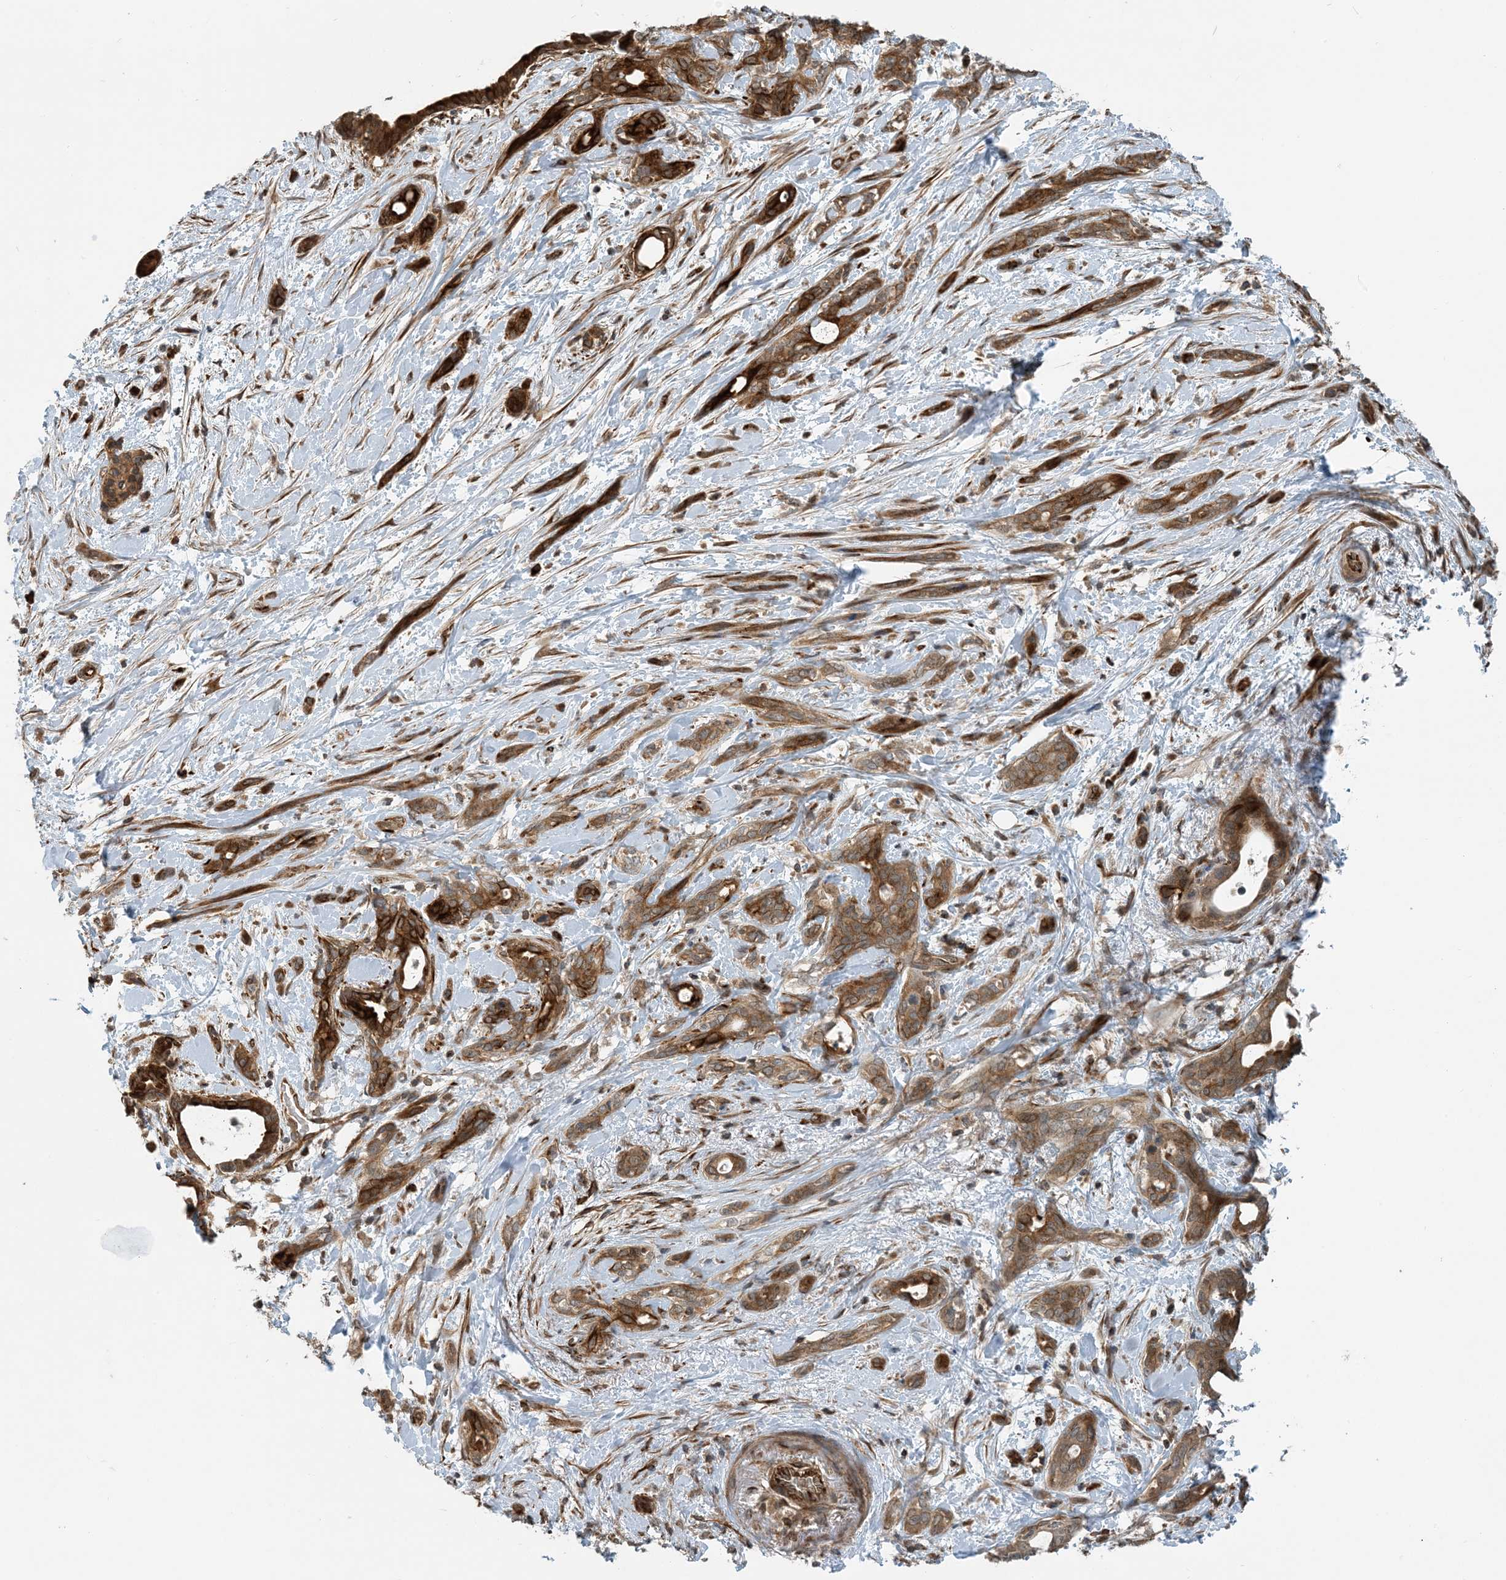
{"staining": {"intensity": "strong", "quantity": ">75%", "location": "cytoplasmic/membranous"}, "tissue": "pancreatic cancer", "cell_type": "Tumor cells", "image_type": "cancer", "snomed": [{"axis": "morphology", "description": "Normal tissue, NOS"}, {"axis": "morphology", "description": "Adenocarcinoma, NOS"}, {"axis": "topography", "description": "Pancreas"}, {"axis": "topography", "description": "Peripheral nerve tissue"}], "caption": "Approximately >75% of tumor cells in human pancreatic cancer display strong cytoplasmic/membranous protein expression as visualized by brown immunohistochemical staining.", "gene": "ZBTB3", "patient": {"sex": "female", "age": 63}}